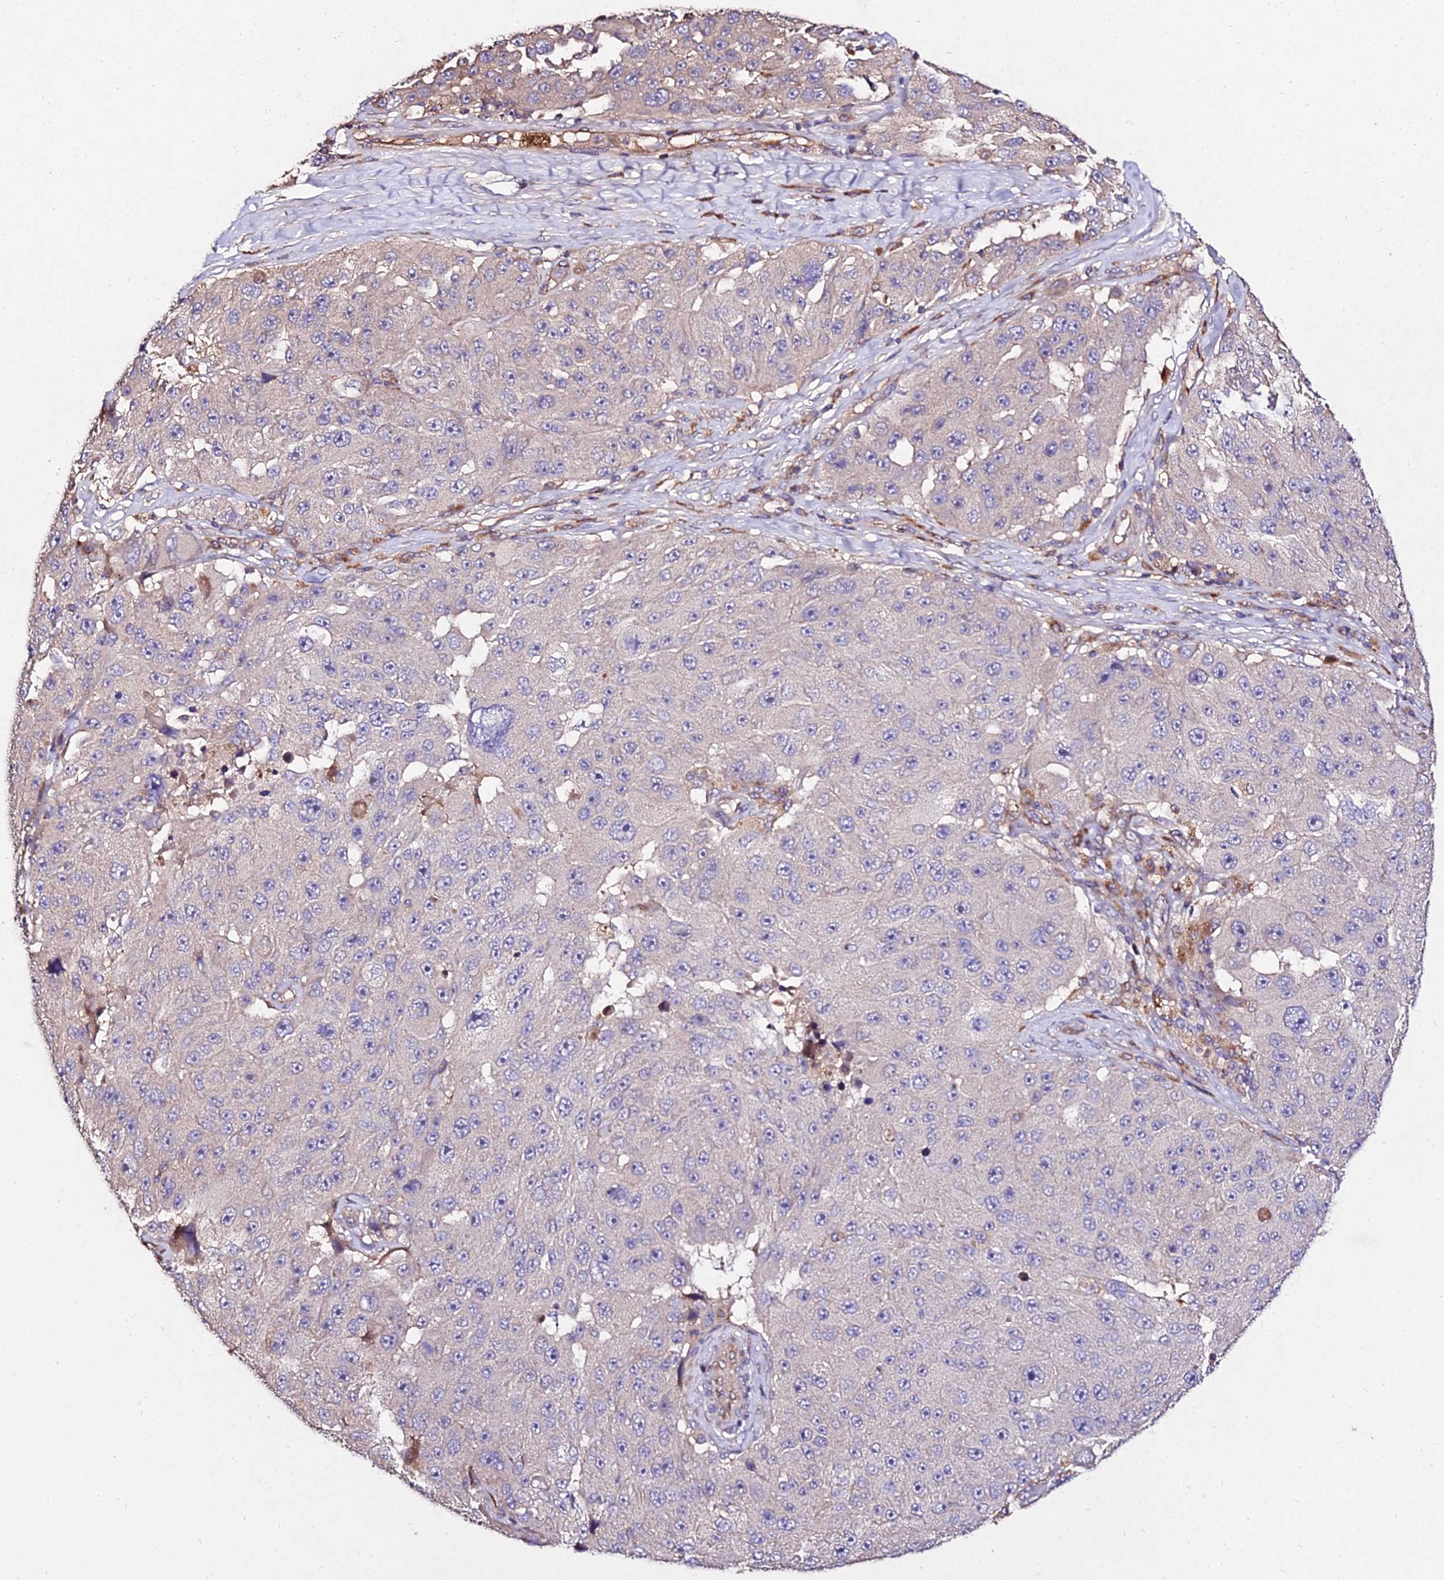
{"staining": {"intensity": "negative", "quantity": "none", "location": "none"}, "tissue": "melanoma", "cell_type": "Tumor cells", "image_type": "cancer", "snomed": [{"axis": "morphology", "description": "Malignant melanoma, Metastatic site"}, {"axis": "topography", "description": "Lymph node"}], "caption": "DAB (3,3'-diaminobenzidine) immunohistochemical staining of melanoma reveals no significant expression in tumor cells.", "gene": "AP3M2", "patient": {"sex": "male", "age": 62}}